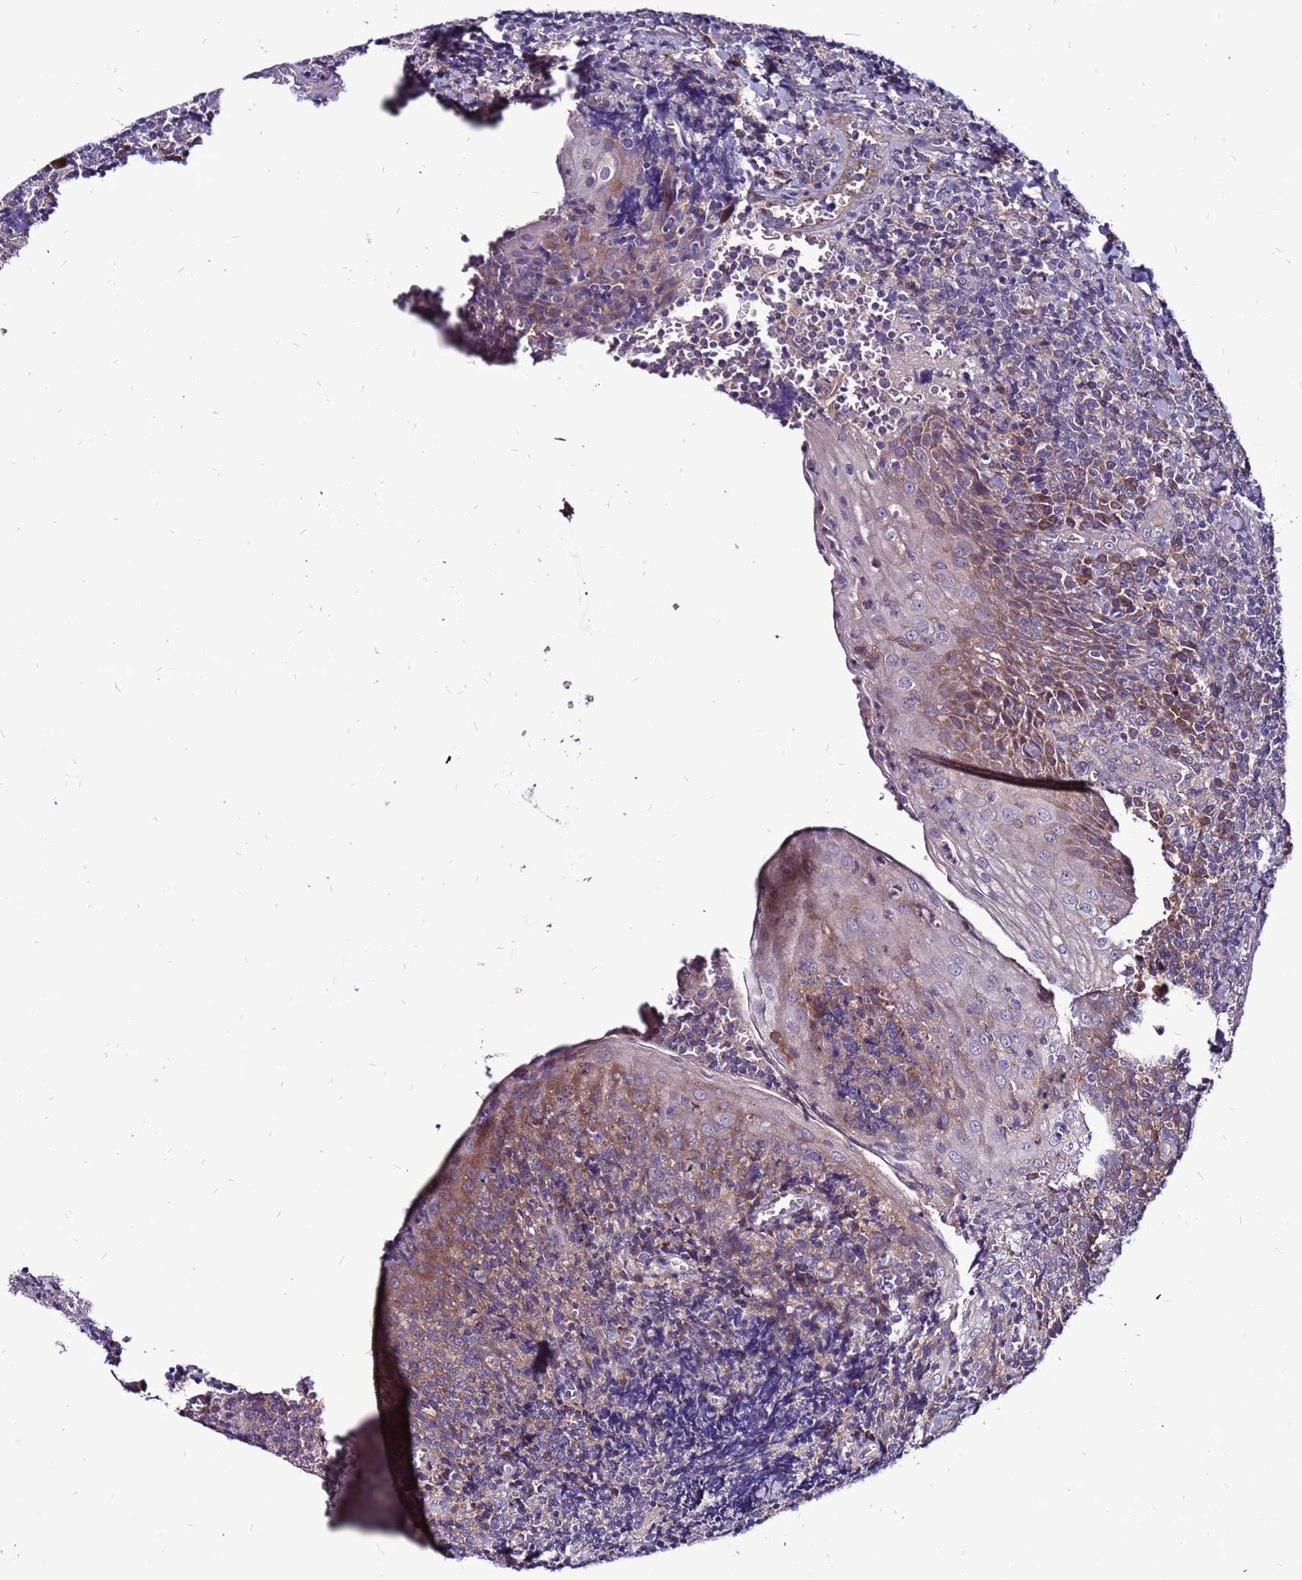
{"staining": {"intensity": "weak", "quantity": "<25%", "location": "cytoplasmic/membranous"}, "tissue": "tonsil", "cell_type": "Germinal center cells", "image_type": "normal", "snomed": [{"axis": "morphology", "description": "Normal tissue, NOS"}, {"axis": "topography", "description": "Tonsil"}], "caption": "Germinal center cells are negative for brown protein staining in benign tonsil. (Stains: DAB immunohistochemistry with hematoxylin counter stain, Microscopy: brightfield microscopy at high magnification).", "gene": "GPN3", "patient": {"sex": "male", "age": 27}}